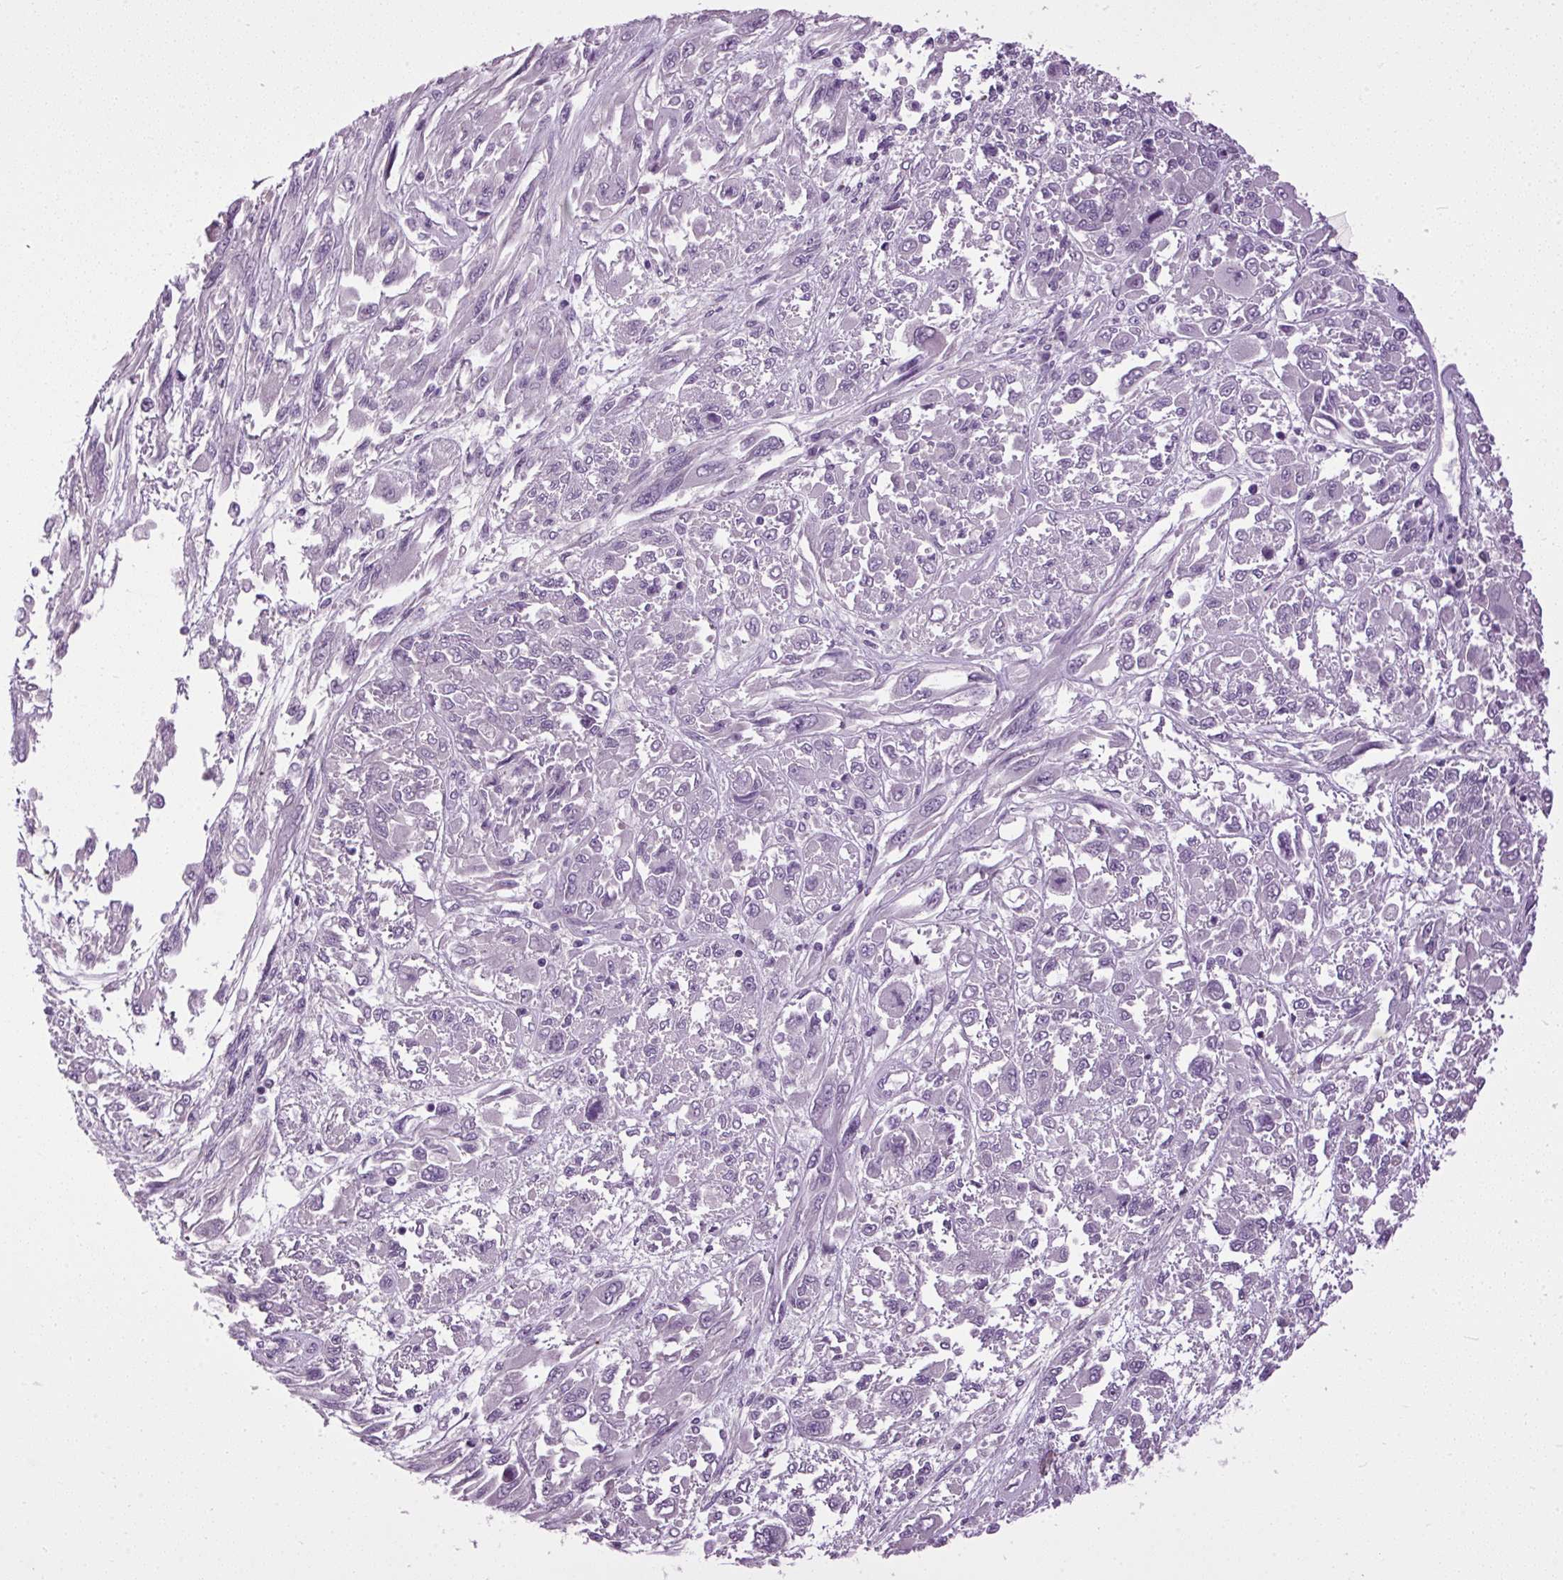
{"staining": {"intensity": "negative", "quantity": "none", "location": "none"}, "tissue": "melanoma", "cell_type": "Tumor cells", "image_type": "cancer", "snomed": [{"axis": "morphology", "description": "Malignant melanoma, NOS"}, {"axis": "topography", "description": "Skin"}], "caption": "A photomicrograph of malignant melanoma stained for a protein reveals no brown staining in tumor cells.", "gene": "A1CF", "patient": {"sex": "female", "age": 91}}